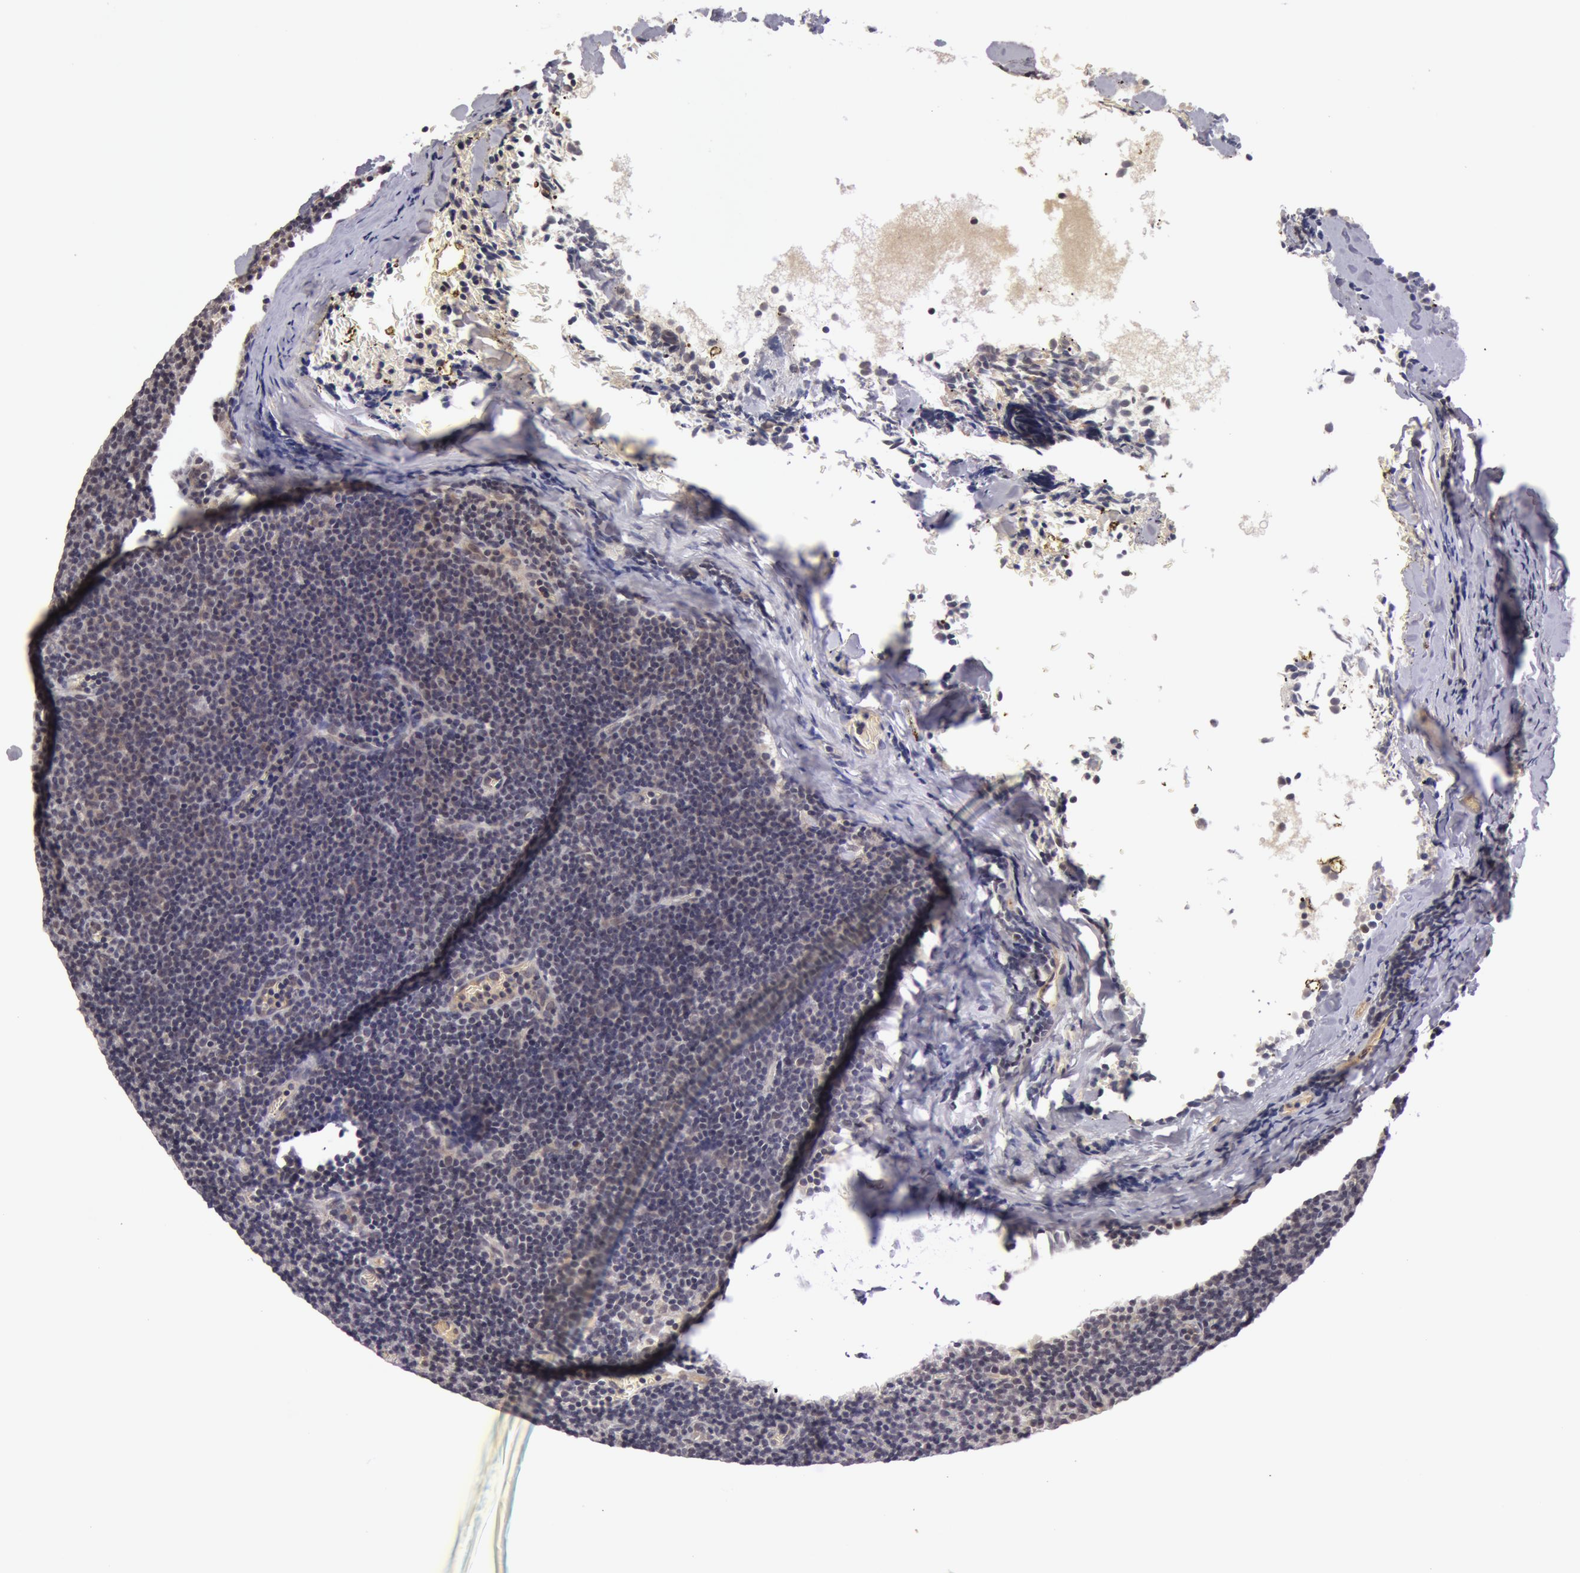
{"staining": {"intensity": "negative", "quantity": "none", "location": "none"}, "tissue": "lymphoma", "cell_type": "Tumor cells", "image_type": "cancer", "snomed": [{"axis": "morphology", "description": "Malignant lymphoma, non-Hodgkin's type, Low grade"}, {"axis": "topography", "description": "Lymph node"}], "caption": "Immunohistochemistry (IHC) of human lymphoma demonstrates no staining in tumor cells.", "gene": "SYTL4", "patient": {"sex": "male", "age": 57}}